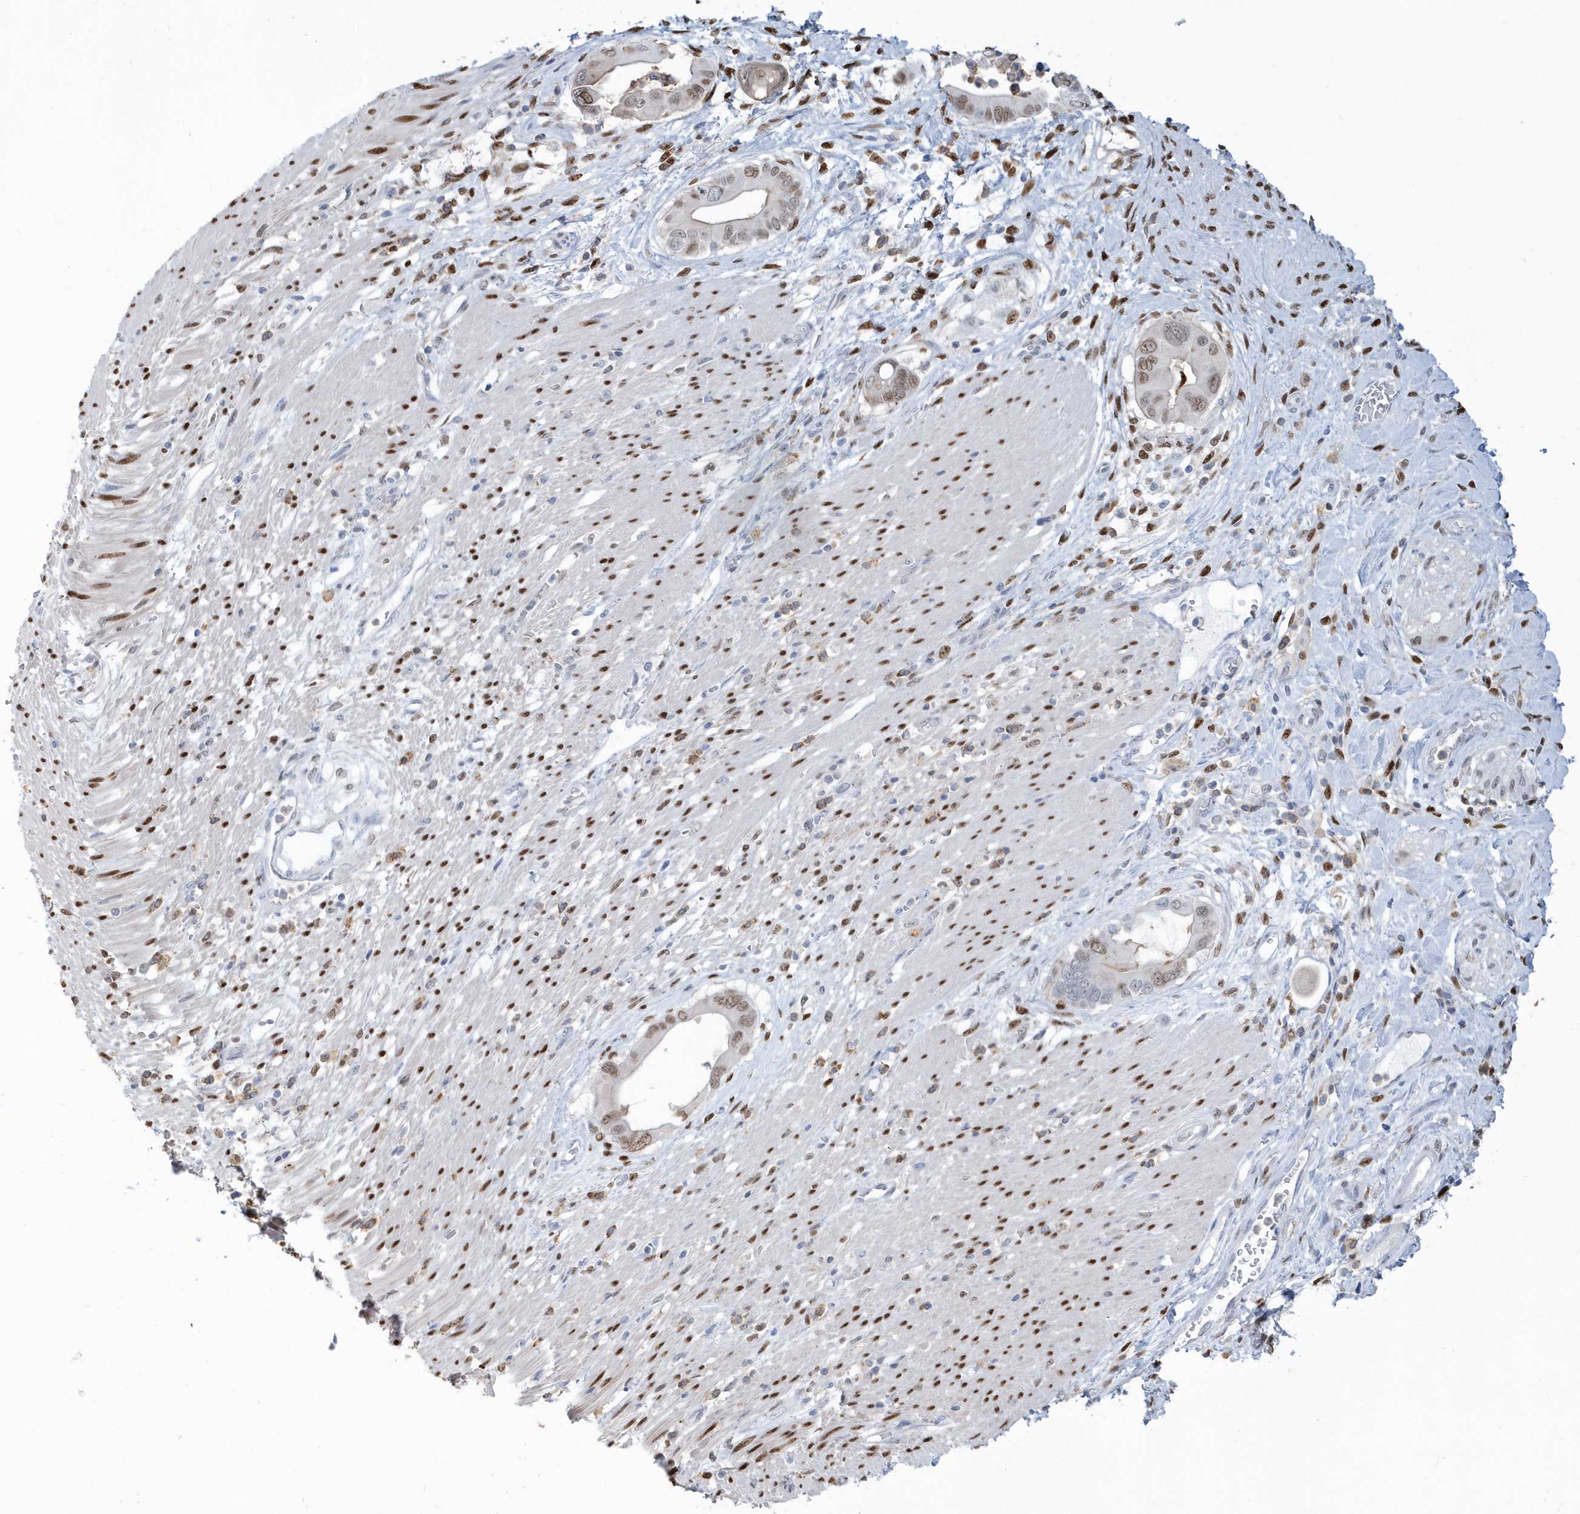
{"staining": {"intensity": "moderate", "quantity": "25%-75%", "location": "nuclear"}, "tissue": "pancreatic cancer", "cell_type": "Tumor cells", "image_type": "cancer", "snomed": [{"axis": "morphology", "description": "Adenocarcinoma, NOS"}, {"axis": "topography", "description": "Pancreas"}], "caption": "Brown immunohistochemical staining in human pancreatic cancer (adenocarcinoma) reveals moderate nuclear staining in about 25%-75% of tumor cells.", "gene": "MACROH2A2", "patient": {"sex": "male", "age": 68}}